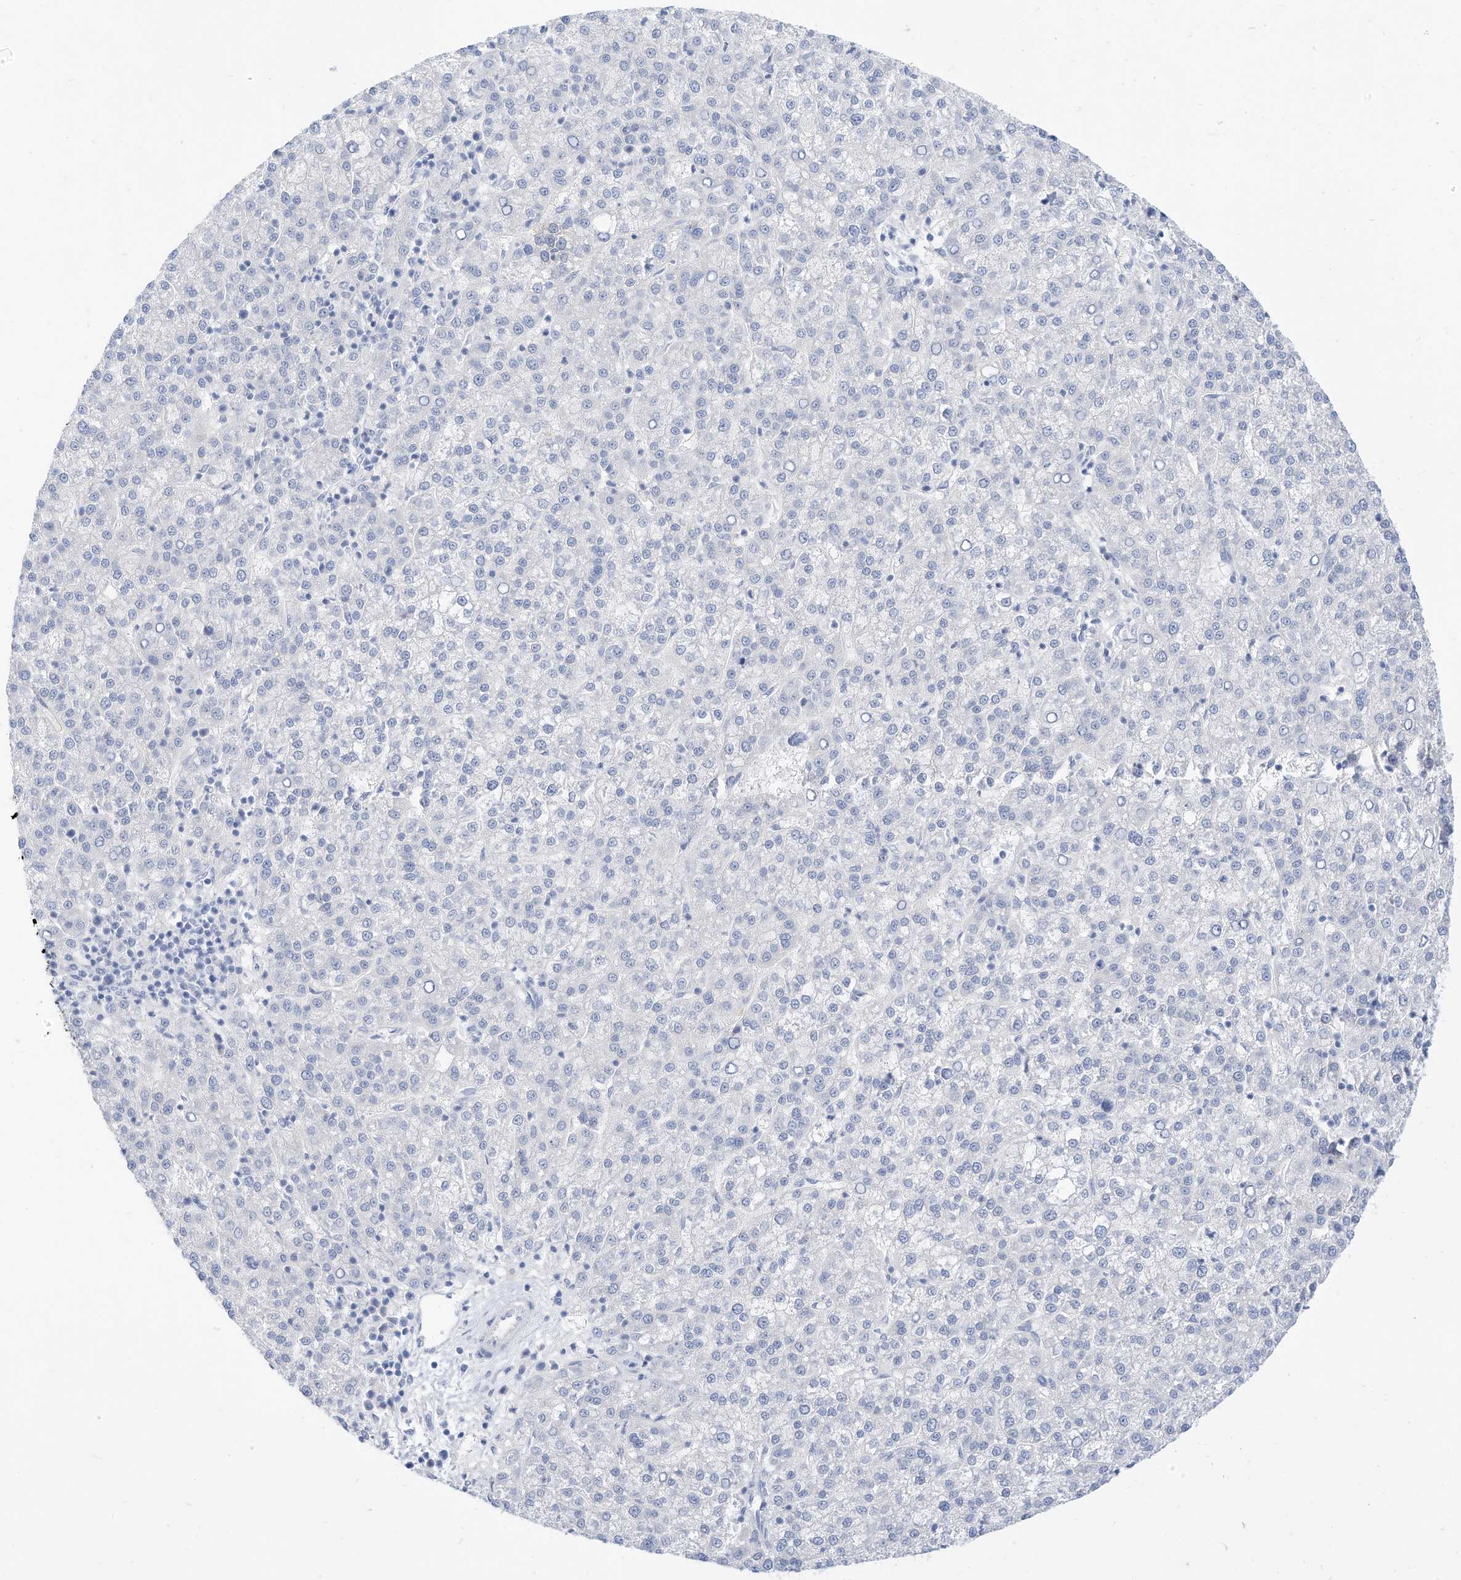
{"staining": {"intensity": "negative", "quantity": "none", "location": "none"}, "tissue": "liver cancer", "cell_type": "Tumor cells", "image_type": "cancer", "snomed": [{"axis": "morphology", "description": "Carcinoma, Hepatocellular, NOS"}, {"axis": "topography", "description": "Liver"}], "caption": "Liver cancer stained for a protein using immunohistochemistry (IHC) reveals no staining tumor cells.", "gene": "SPOCD1", "patient": {"sex": "female", "age": 58}}